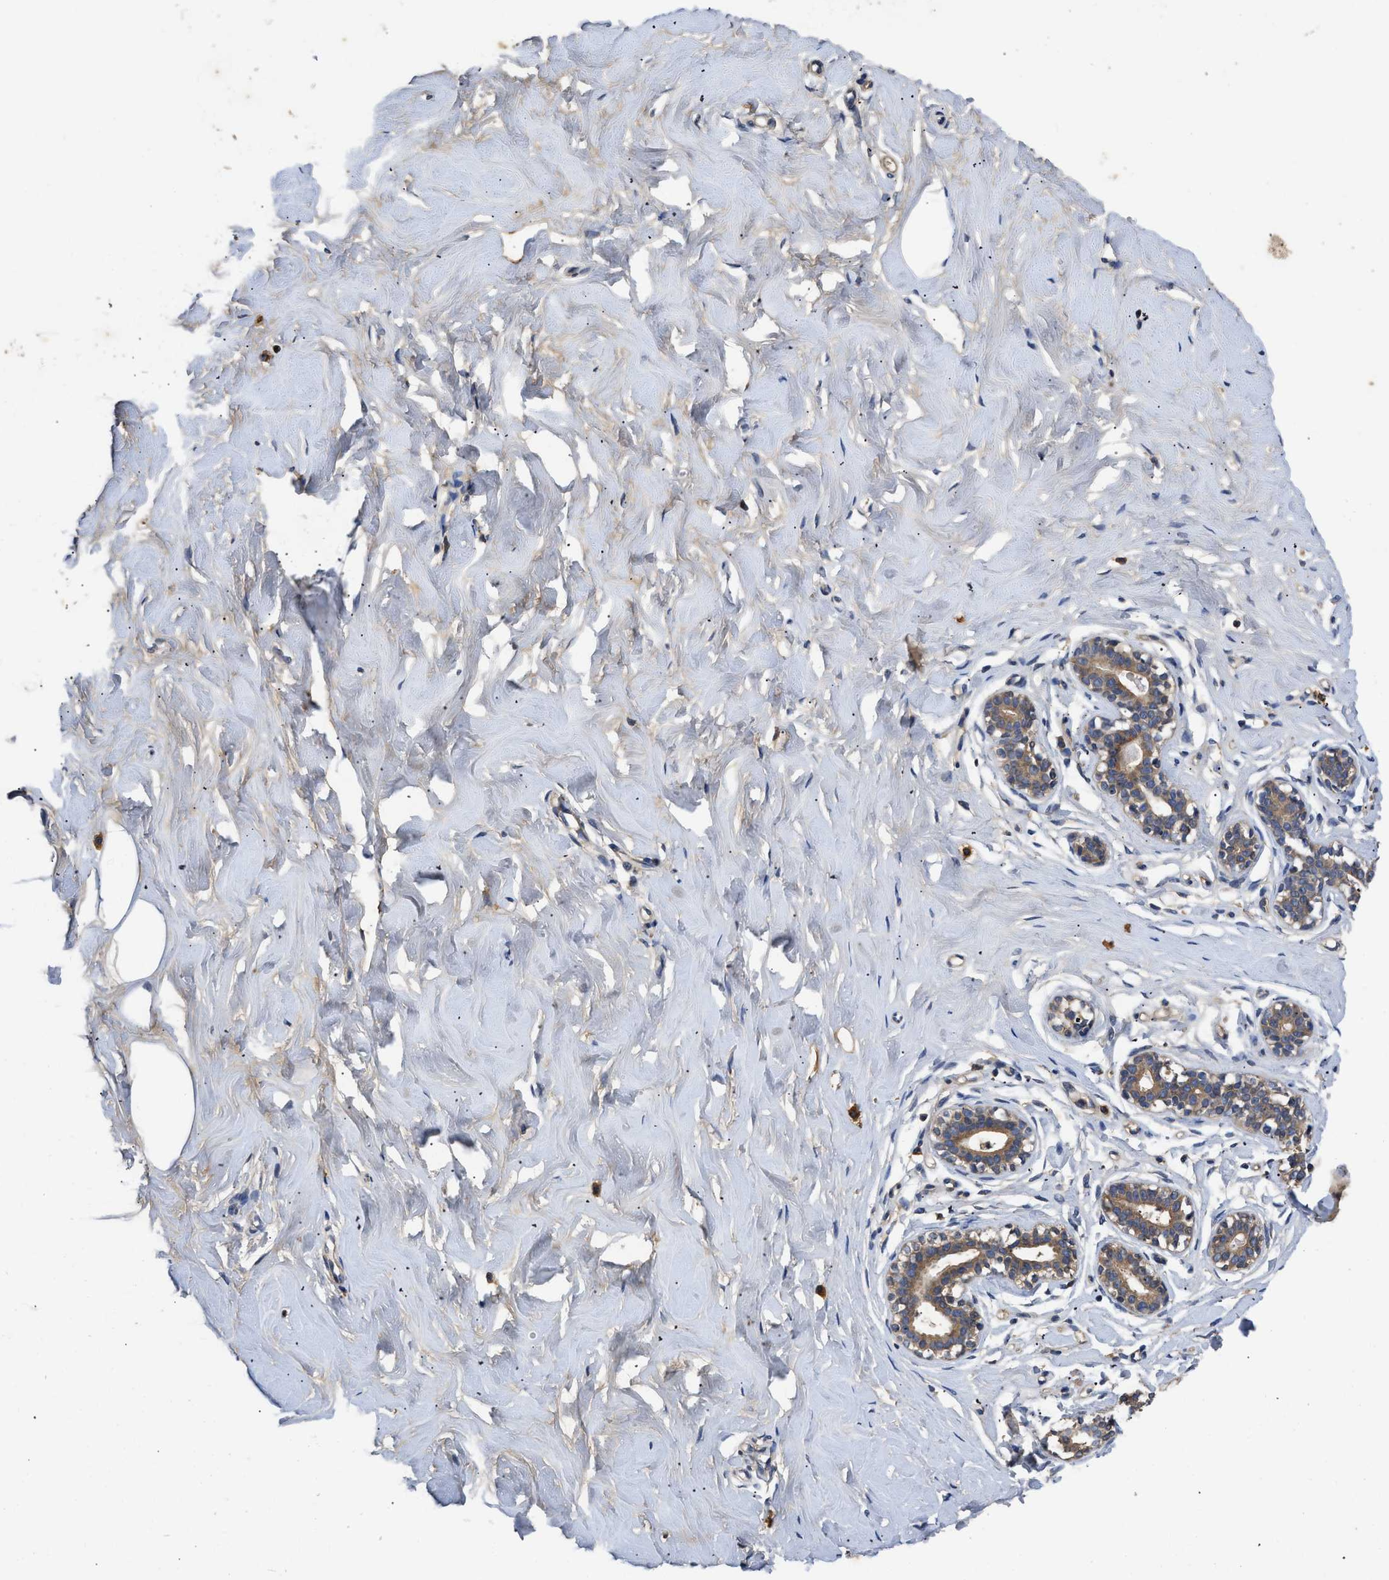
{"staining": {"intensity": "negative", "quantity": "none", "location": "none"}, "tissue": "breast", "cell_type": "Adipocytes", "image_type": "normal", "snomed": [{"axis": "morphology", "description": "Normal tissue, NOS"}, {"axis": "topography", "description": "Breast"}], "caption": "The micrograph demonstrates no staining of adipocytes in normal breast.", "gene": "VPS4A", "patient": {"sex": "female", "age": 23}}